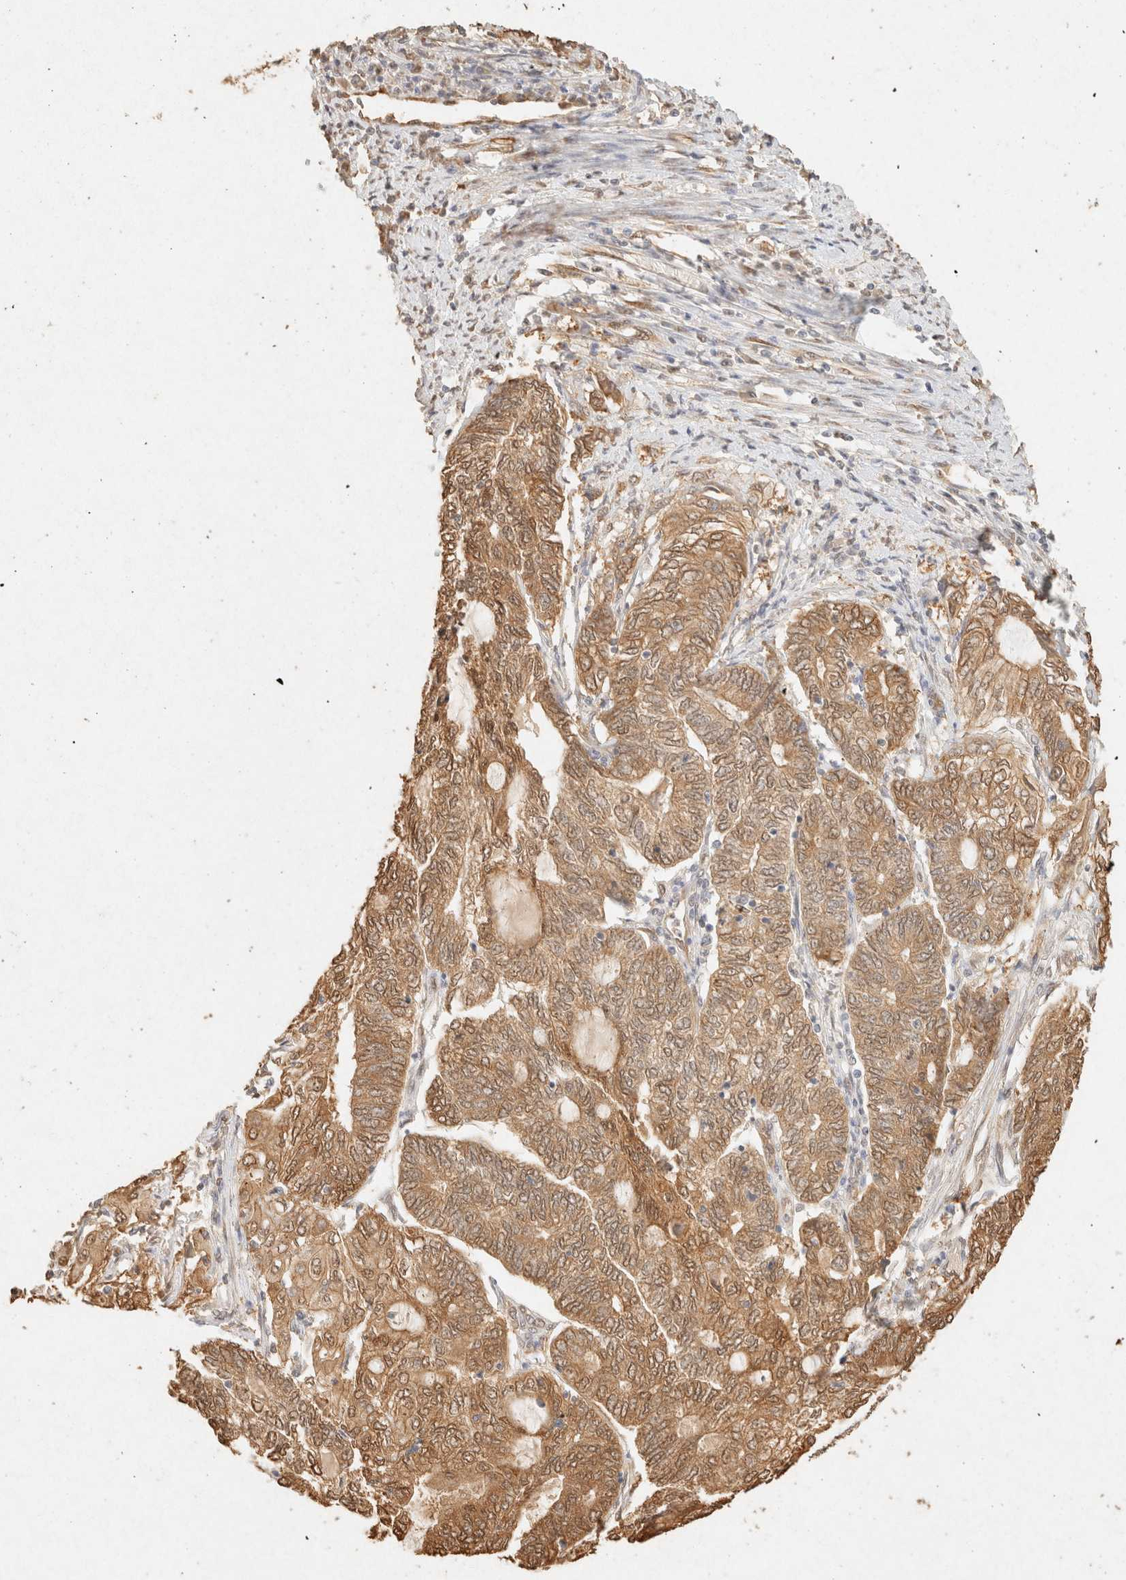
{"staining": {"intensity": "moderate", "quantity": ">75%", "location": "cytoplasmic/membranous,nuclear"}, "tissue": "endometrial cancer", "cell_type": "Tumor cells", "image_type": "cancer", "snomed": [{"axis": "morphology", "description": "Adenocarcinoma, NOS"}, {"axis": "topography", "description": "Uterus"}, {"axis": "topography", "description": "Endometrium"}], "caption": "This is a photomicrograph of immunohistochemistry staining of endometrial adenocarcinoma, which shows moderate expression in the cytoplasmic/membranous and nuclear of tumor cells.", "gene": "S100A13", "patient": {"sex": "female", "age": 70}}